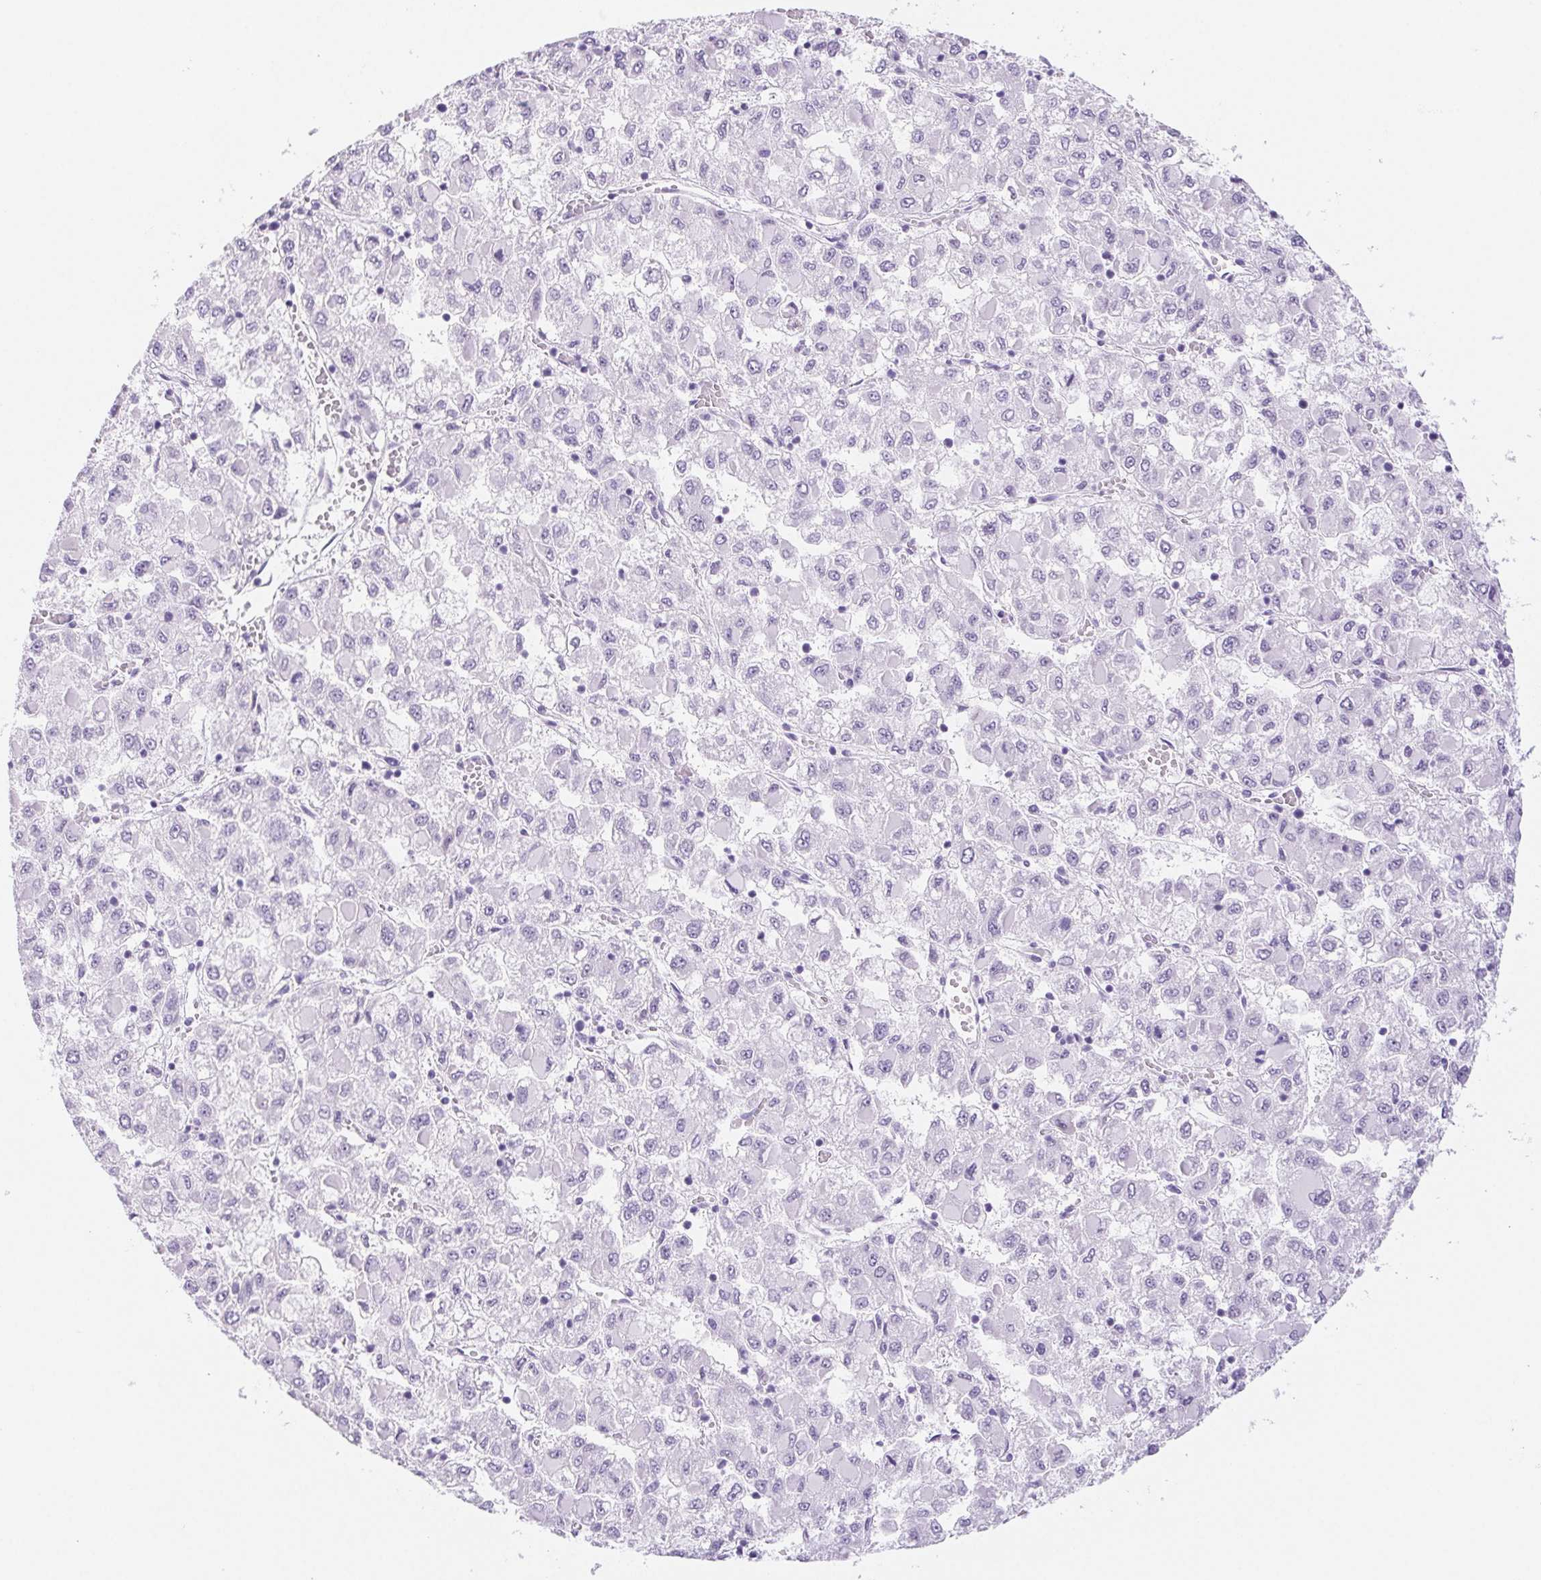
{"staining": {"intensity": "negative", "quantity": "none", "location": "none"}, "tissue": "liver cancer", "cell_type": "Tumor cells", "image_type": "cancer", "snomed": [{"axis": "morphology", "description": "Carcinoma, Hepatocellular, NOS"}, {"axis": "topography", "description": "Liver"}], "caption": "The micrograph shows no significant staining in tumor cells of liver cancer (hepatocellular carcinoma).", "gene": "CYP21A2", "patient": {"sex": "male", "age": 40}}